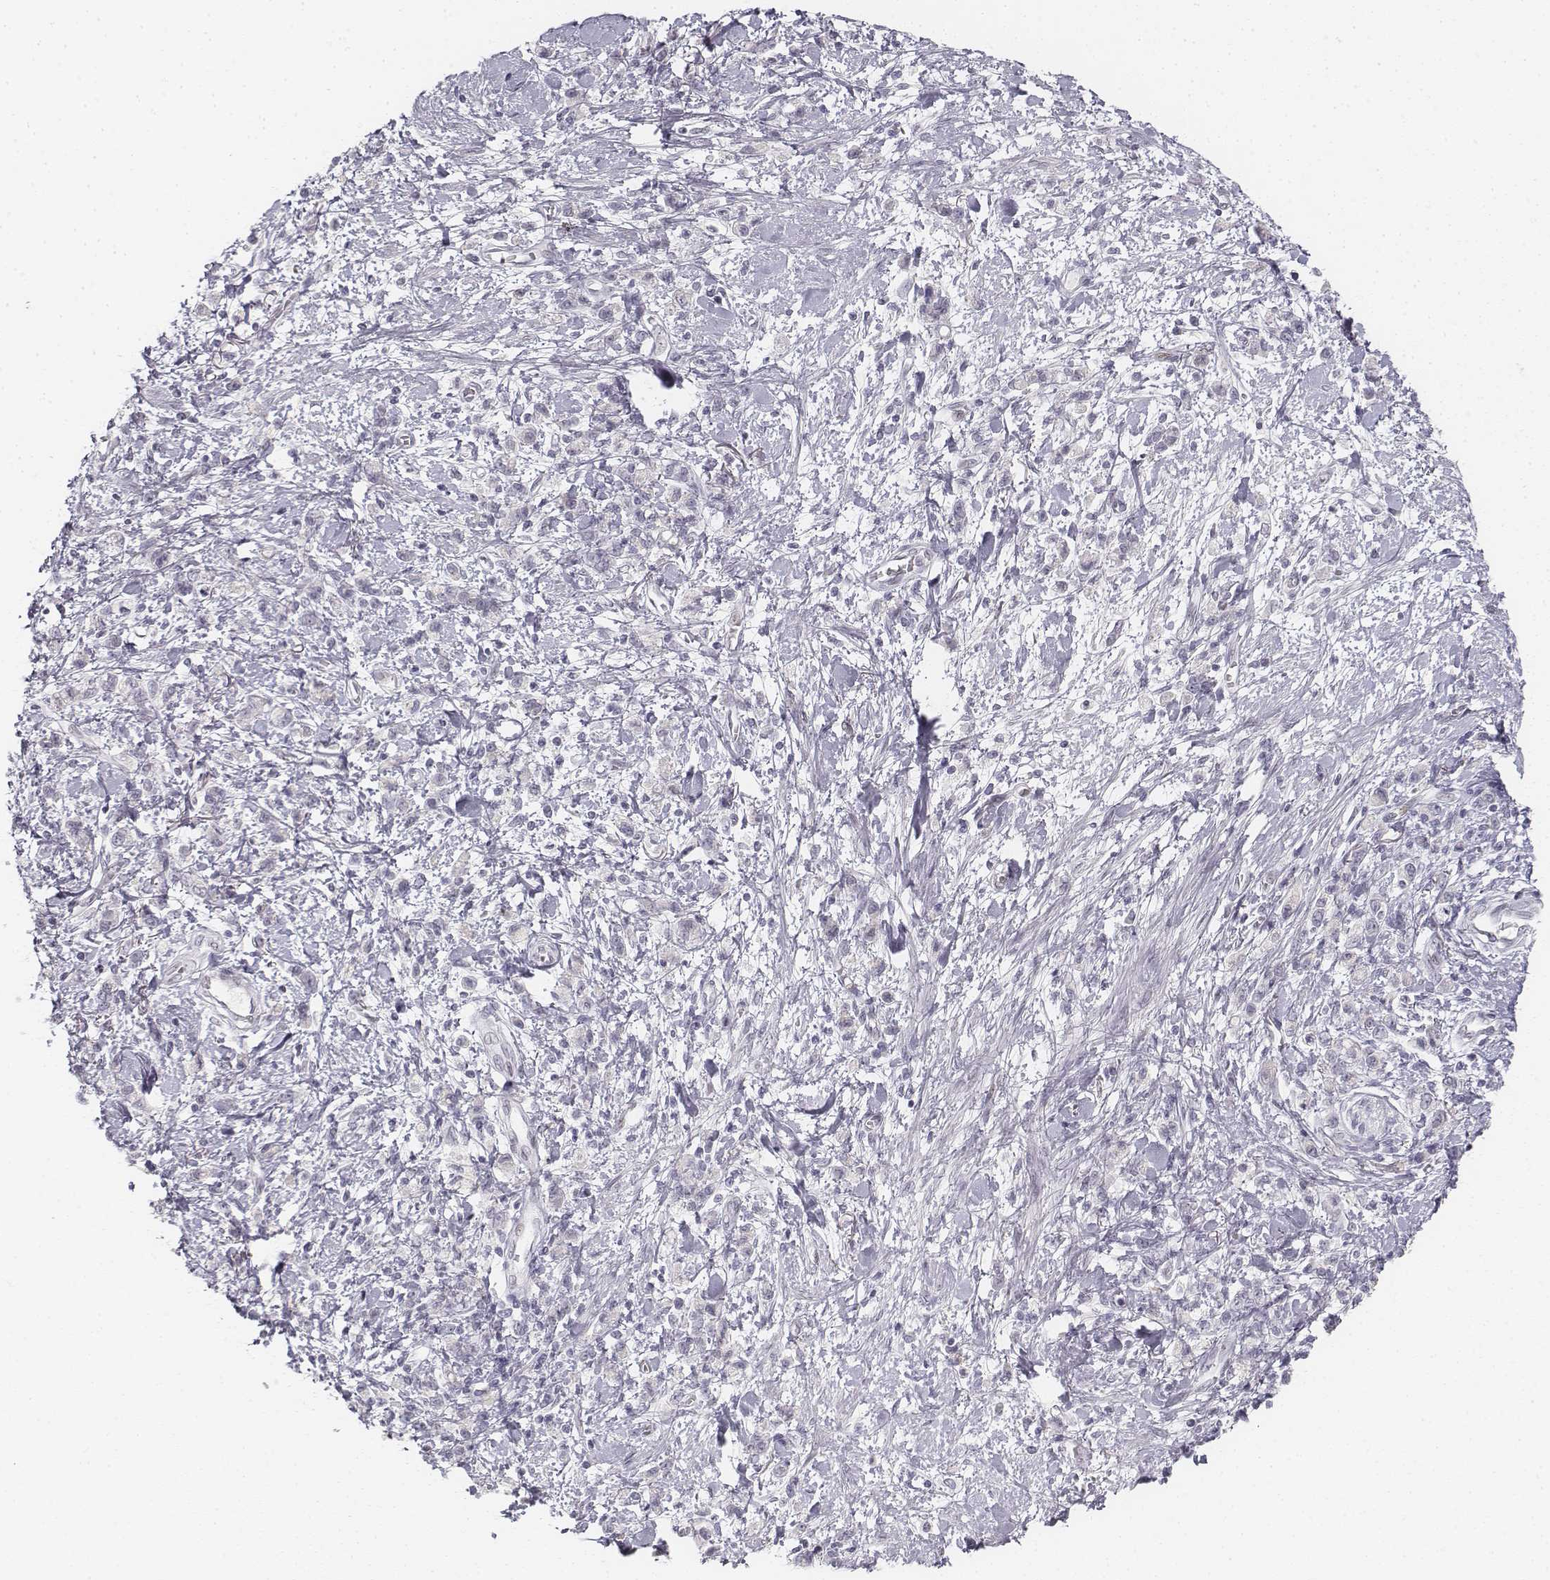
{"staining": {"intensity": "negative", "quantity": "none", "location": "none"}, "tissue": "stomach cancer", "cell_type": "Tumor cells", "image_type": "cancer", "snomed": [{"axis": "morphology", "description": "Adenocarcinoma, NOS"}, {"axis": "topography", "description": "Stomach"}], "caption": "Immunohistochemistry image of neoplastic tissue: stomach cancer stained with DAB reveals no significant protein expression in tumor cells.", "gene": "KRTAP2-1", "patient": {"sex": "male", "age": 77}}